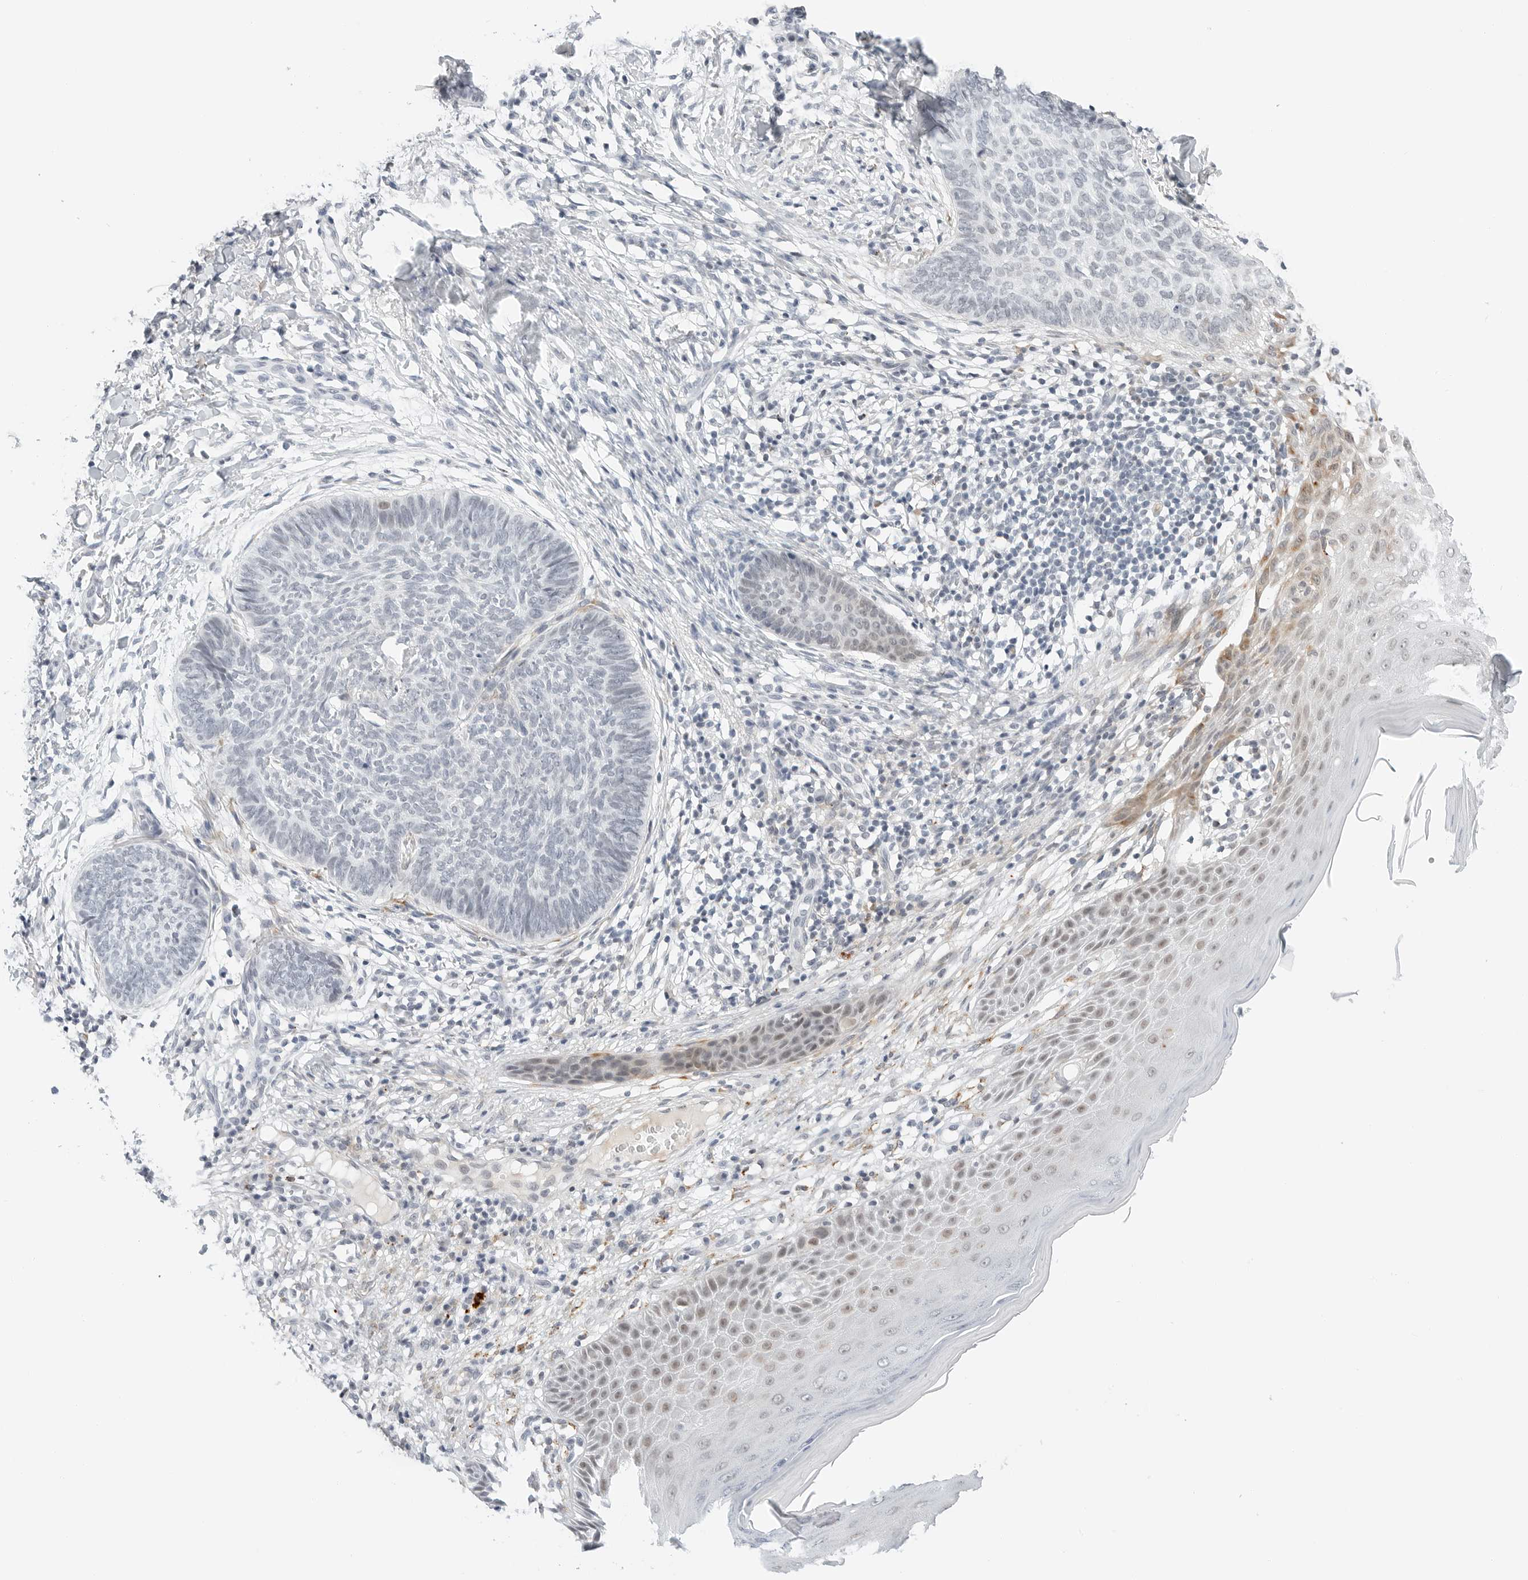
{"staining": {"intensity": "negative", "quantity": "none", "location": "none"}, "tissue": "skin cancer", "cell_type": "Tumor cells", "image_type": "cancer", "snomed": [{"axis": "morphology", "description": "Normal tissue, NOS"}, {"axis": "morphology", "description": "Basal cell carcinoma"}, {"axis": "topography", "description": "Skin"}], "caption": "Skin cancer was stained to show a protein in brown. There is no significant positivity in tumor cells.", "gene": "TSEN2", "patient": {"sex": "male", "age": 50}}